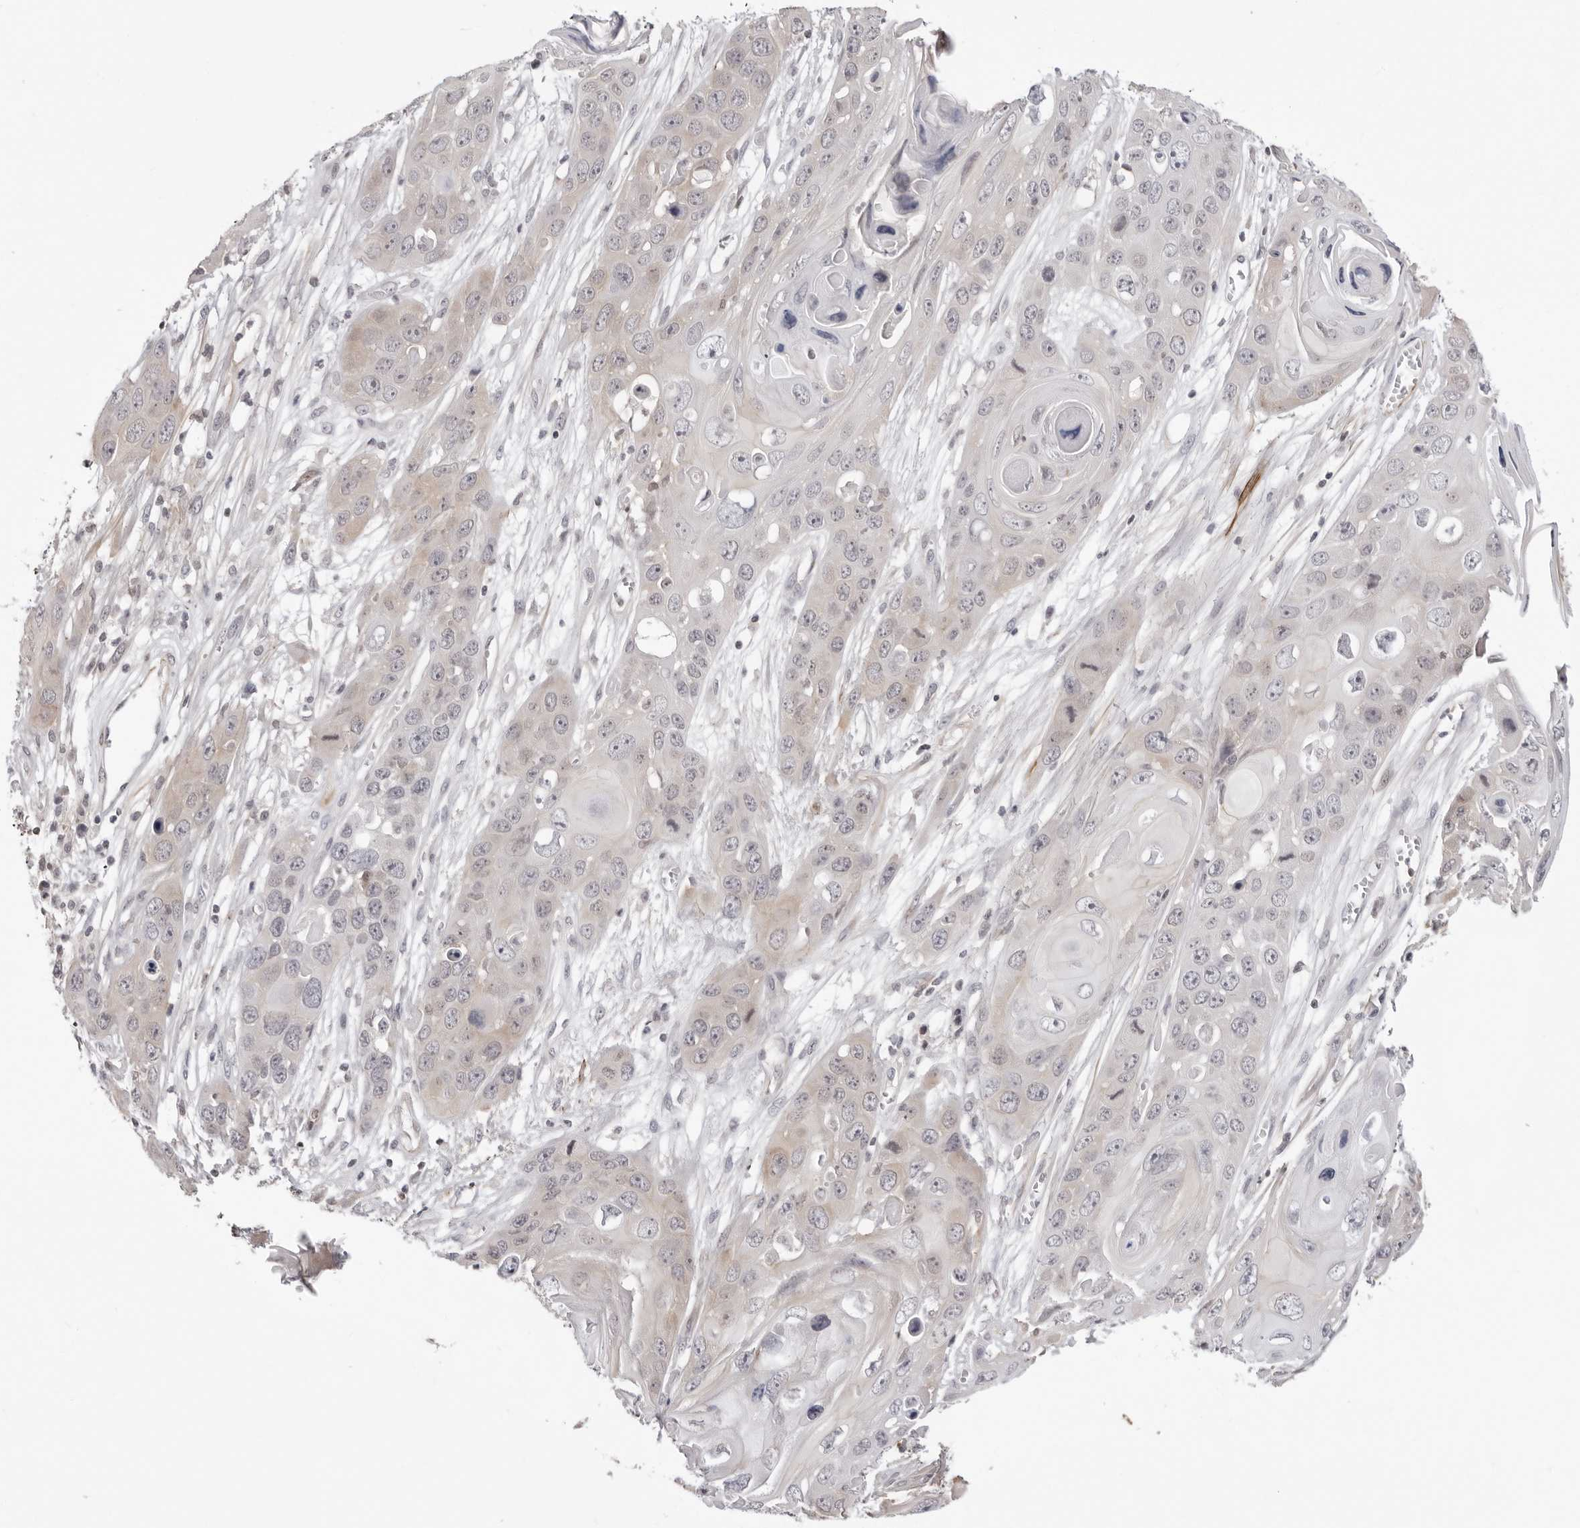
{"staining": {"intensity": "negative", "quantity": "none", "location": "none"}, "tissue": "skin cancer", "cell_type": "Tumor cells", "image_type": "cancer", "snomed": [{"axis": "morphology", "description": "Squamous cell carcinoma, NOS"}, {"axis": "topography", "description": "Skin"}], "caption": "High power microscopy micrograph of an immunohistochemistry (IHC) micrograph of squamous cell carcinoma (skin), revealing no significant expression in tumor cells.", "gene": "UNK", "patient": {"sex": "male", "age": 55}}